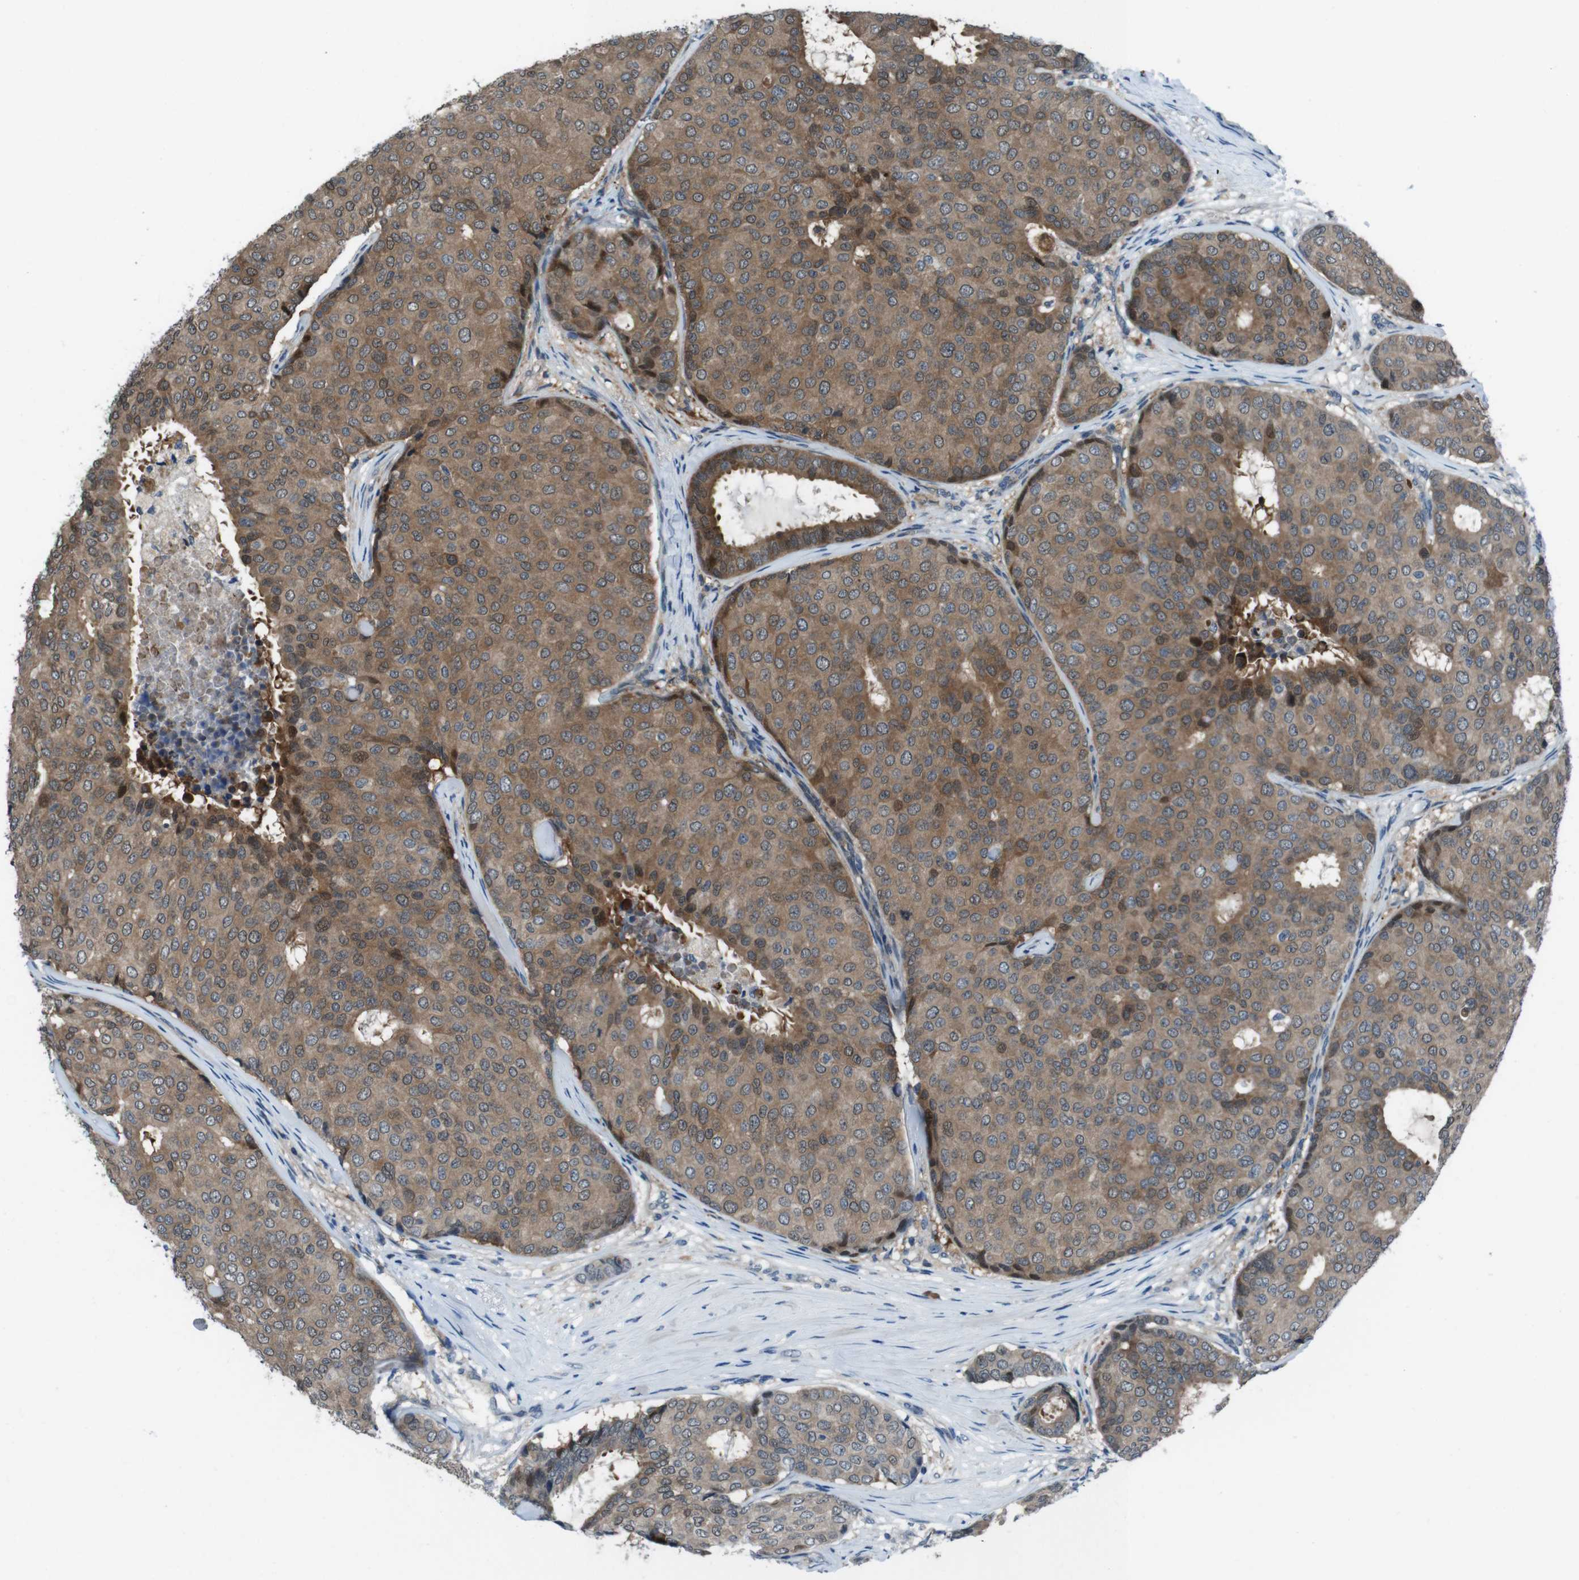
{"staining": {"intensity": "moderate", "quantity": ">75%", "location": "cytoplasmic/membranous"}, "tissue": "breast cancer", "cell_type": "Tumor cells", "image_type": "cancer", "snomed": [{"axis": "morphology", "description": "Duct carcinoma"}, {"axis": "topography", "description": "Breast"}], "caption": "DAB (3,3'-diaminobenzidine) immunohistochemical staining of invasive ductal carcinoma (breast) demonstrates moderate cytoplasmic/membranous protein staining in approximately >75% of tumor cells. Using DAB (brown) and hematoxylin (blue) stains, captured at high magnification using brightfield microscopy.", "gene": "LRP5", "patient": {"sex": "female", "age": 75}}